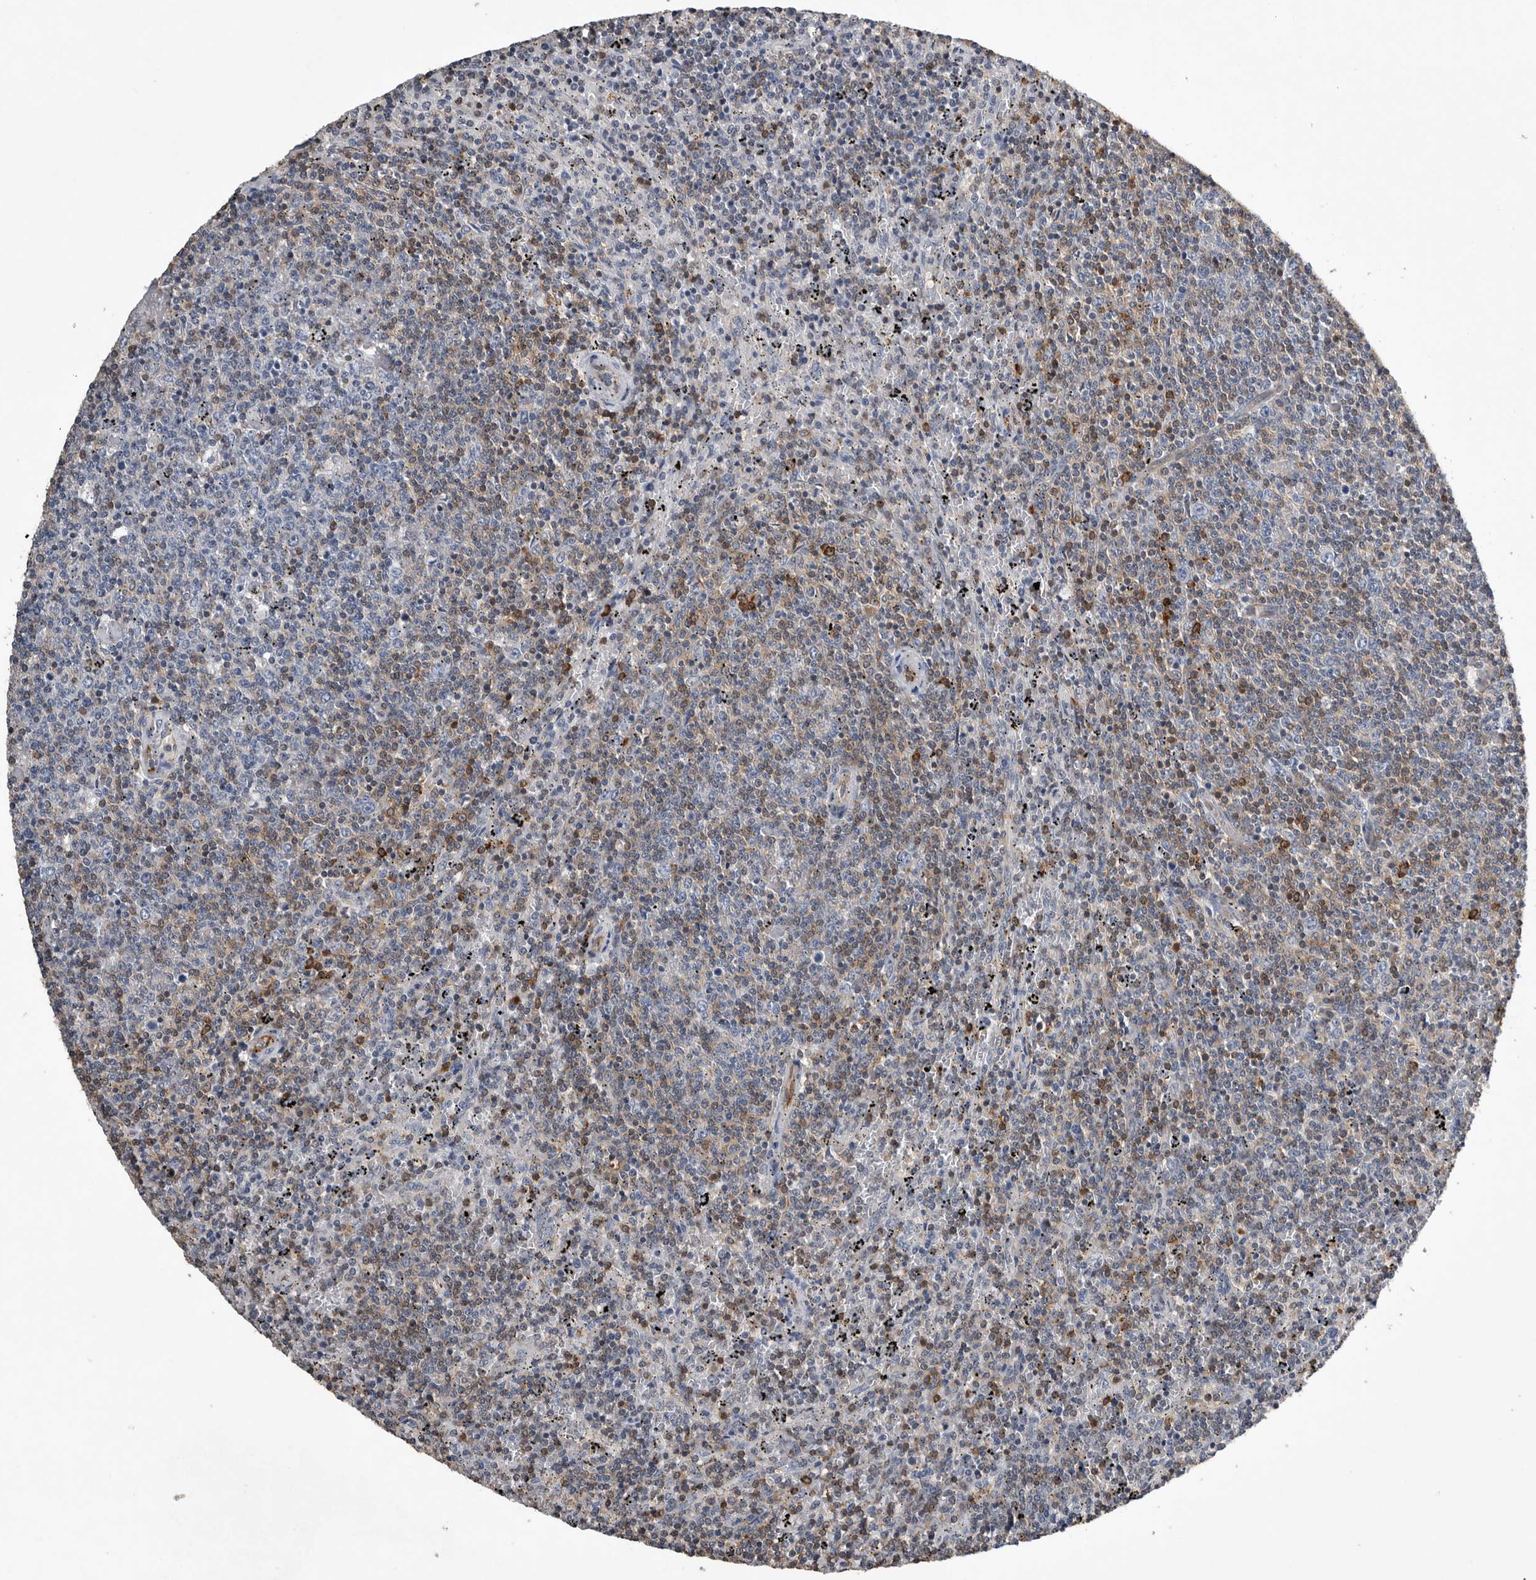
{"staining": {"intensity": "weak", "quantity": "<25%", "location": "cytoplasmic/membranous"}, "tissue": "lymphoma", "cell_type": "Tumor cells", "image_type": "cancer", "snomed": [{"axis": "morphology", "description": "Malignant lymphoma, non-Hodgkin's type, Low grade"}, {"axis": "topography", "description": "Spleen"}], "caption": "Low-grade malignant lymphoma, non-Hodgkin's type was stained to show a protein in brown. There is no significant expression in tumor cells.", "gene": "PDCD4", "patient": {"sex": "female", "age": 50}}